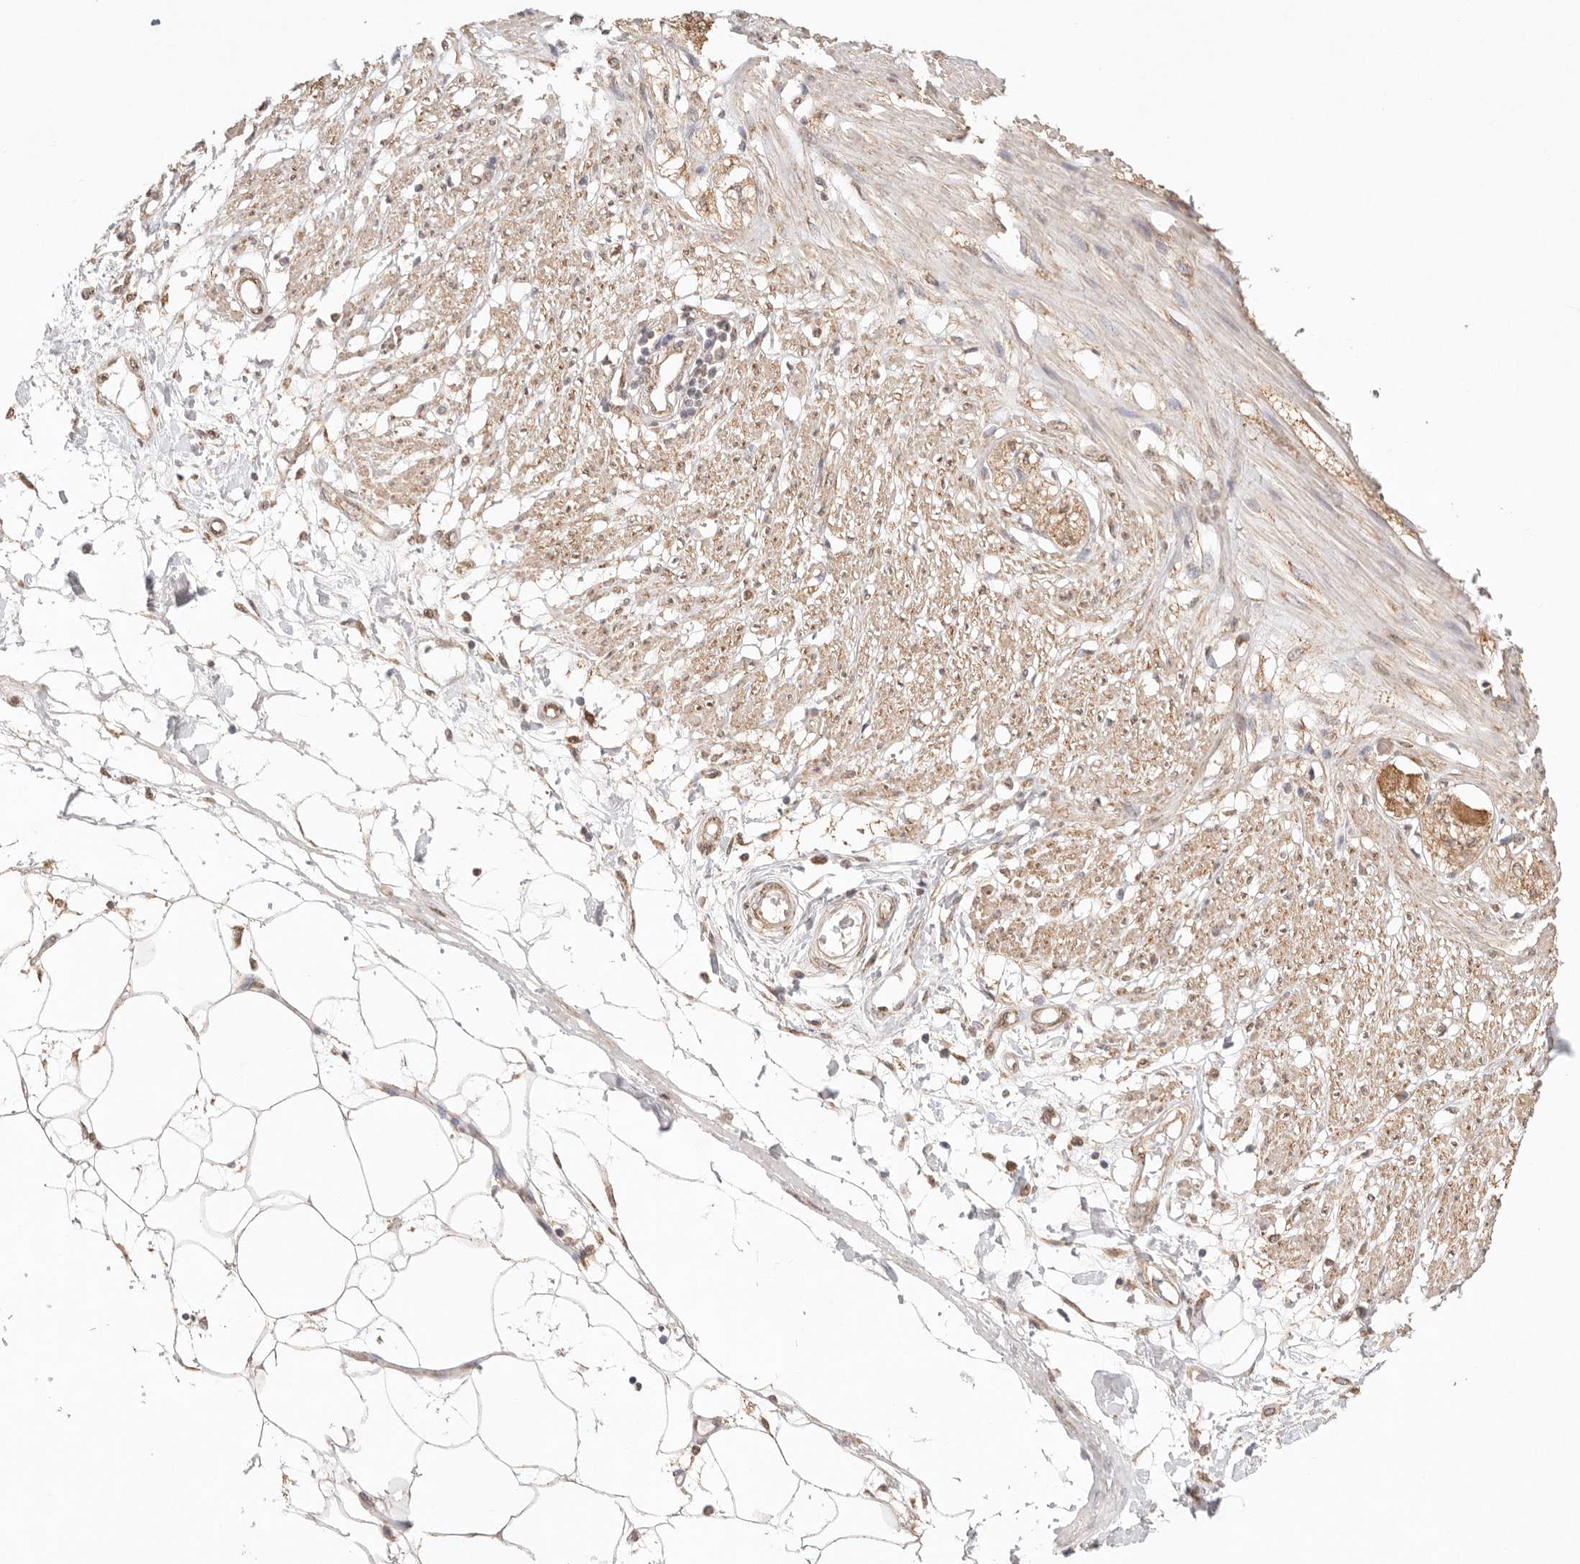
{"staining": {"intensity": "weak", "quantity": ">75%", "location": "cytoplasmic/membranous"}, "tissue": "smooth muscle", "cell_type": "Smooth muscle cells", "image_type": "normal", "snomed": [{"axis": "morphology", "description": "Normal tissue, NOS"}, {"axis": "morphology", "description": "Adenocarcinoma, NOS"}, {"axis": "topography", "description": "Smooth muscle"}, {"axis": "topography", "description": "Colon"}], "caption": "This is an image of immunohistochemistry (IHC) staining of unremarkable smooth muscle, which shows weak positivity in the cytoplasmic/membranous of smooth muscle cells.", "gene": "IL1R2", "patient": {"sex": "male", "age": 14}}